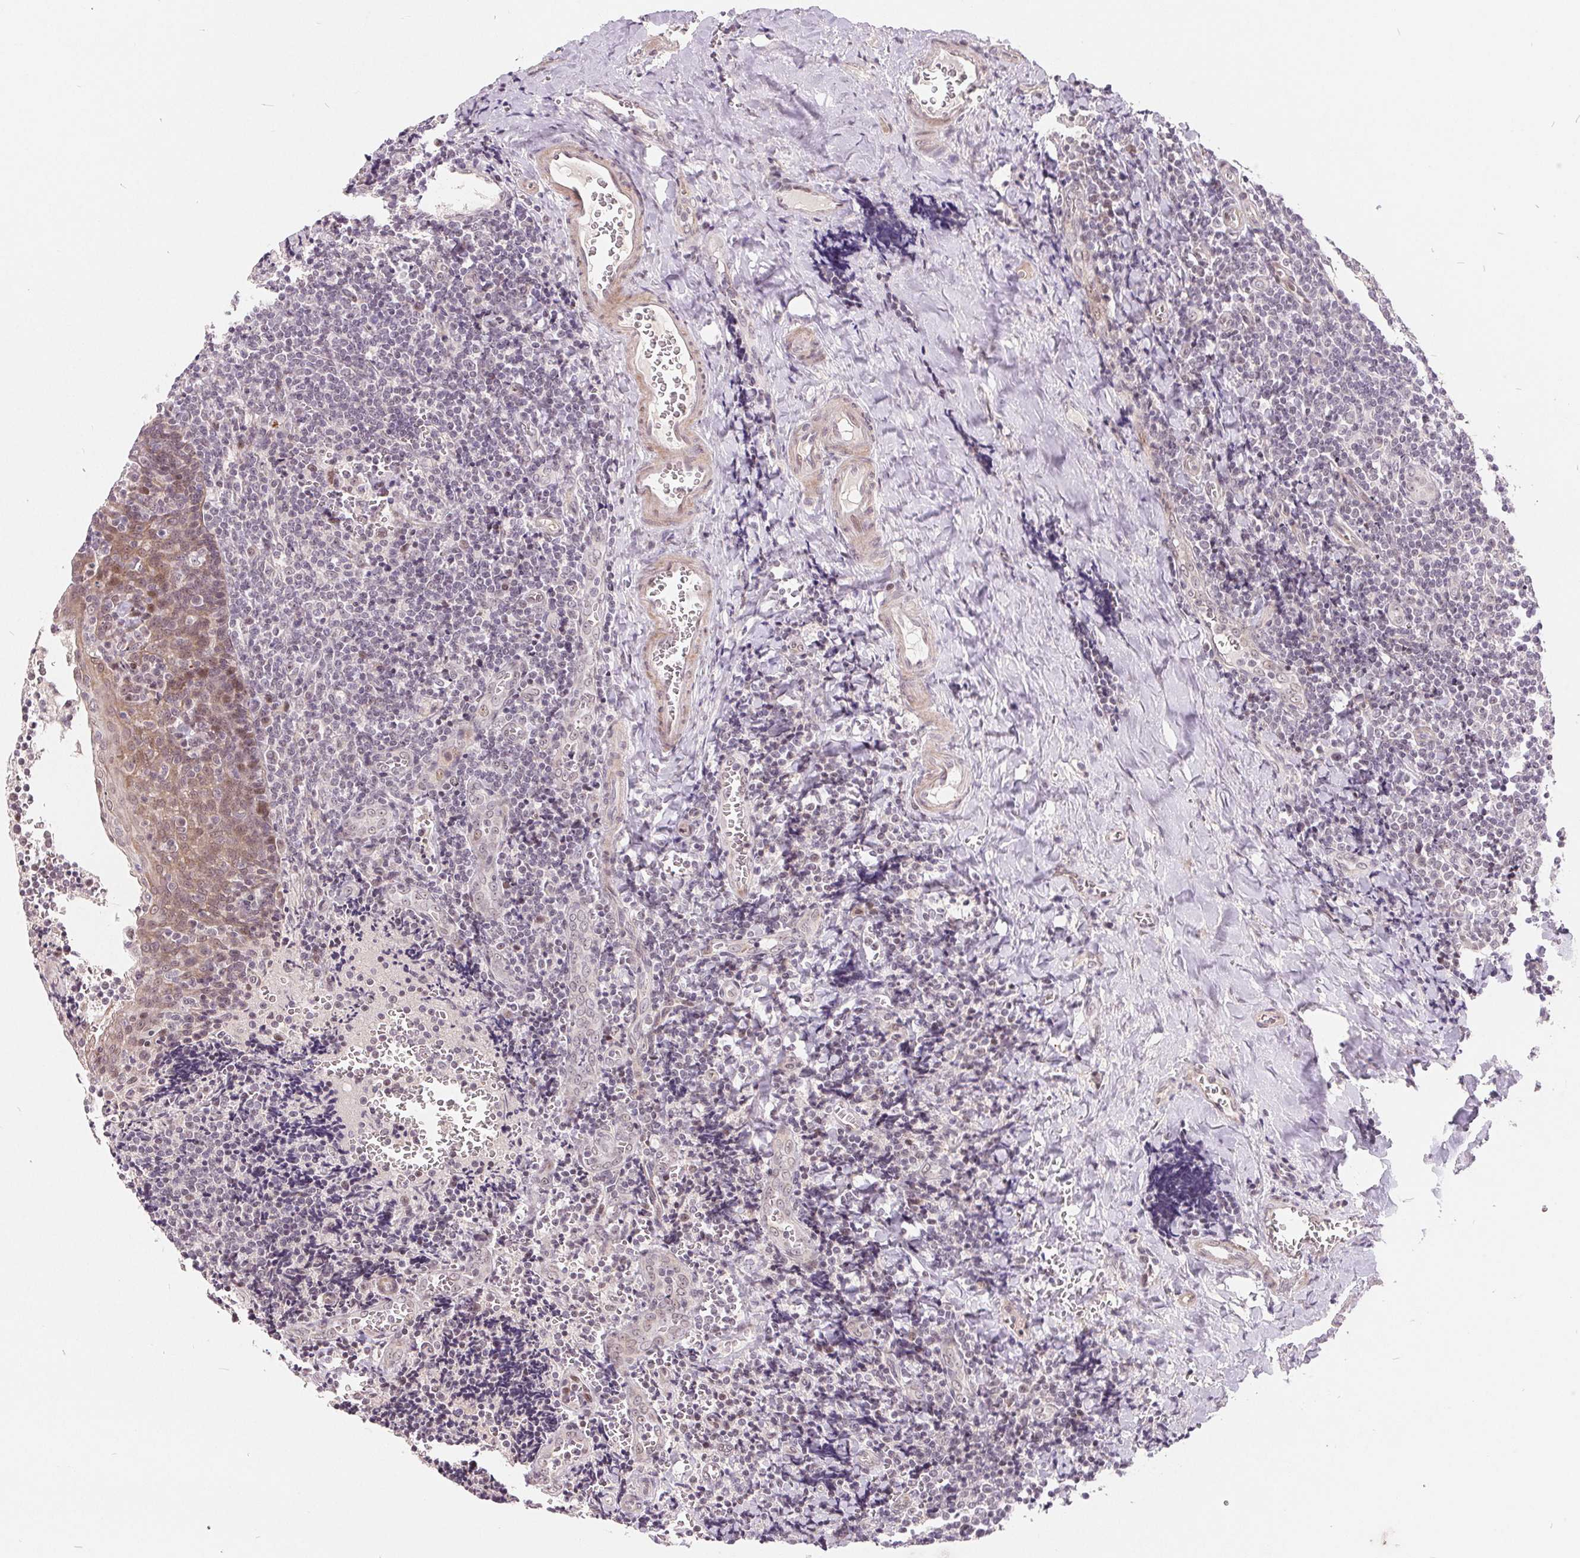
{"staining": {"intensity": "negative", "quantity": "none", "location": "none"}, "tissue": "tonsil", "cell_type": "Germinal center cells", "image_type": "normal", "snomed": [{"axis": "morphology", "description": "Normal tissue, NOS"}, {"axis": "morphology", "description": "Inflammation, NOS"}, {"axis": "topography", "description": "Tonsil"}], "caption": "The immunohistochemistry micrograph has no significant expression in germinal center cells of tonsil. (Brightfield microscopy of DAB immunohistochemistry at high magnification).", "gene": "NRG2", "patient": {"sex": "female", "age": 31}}